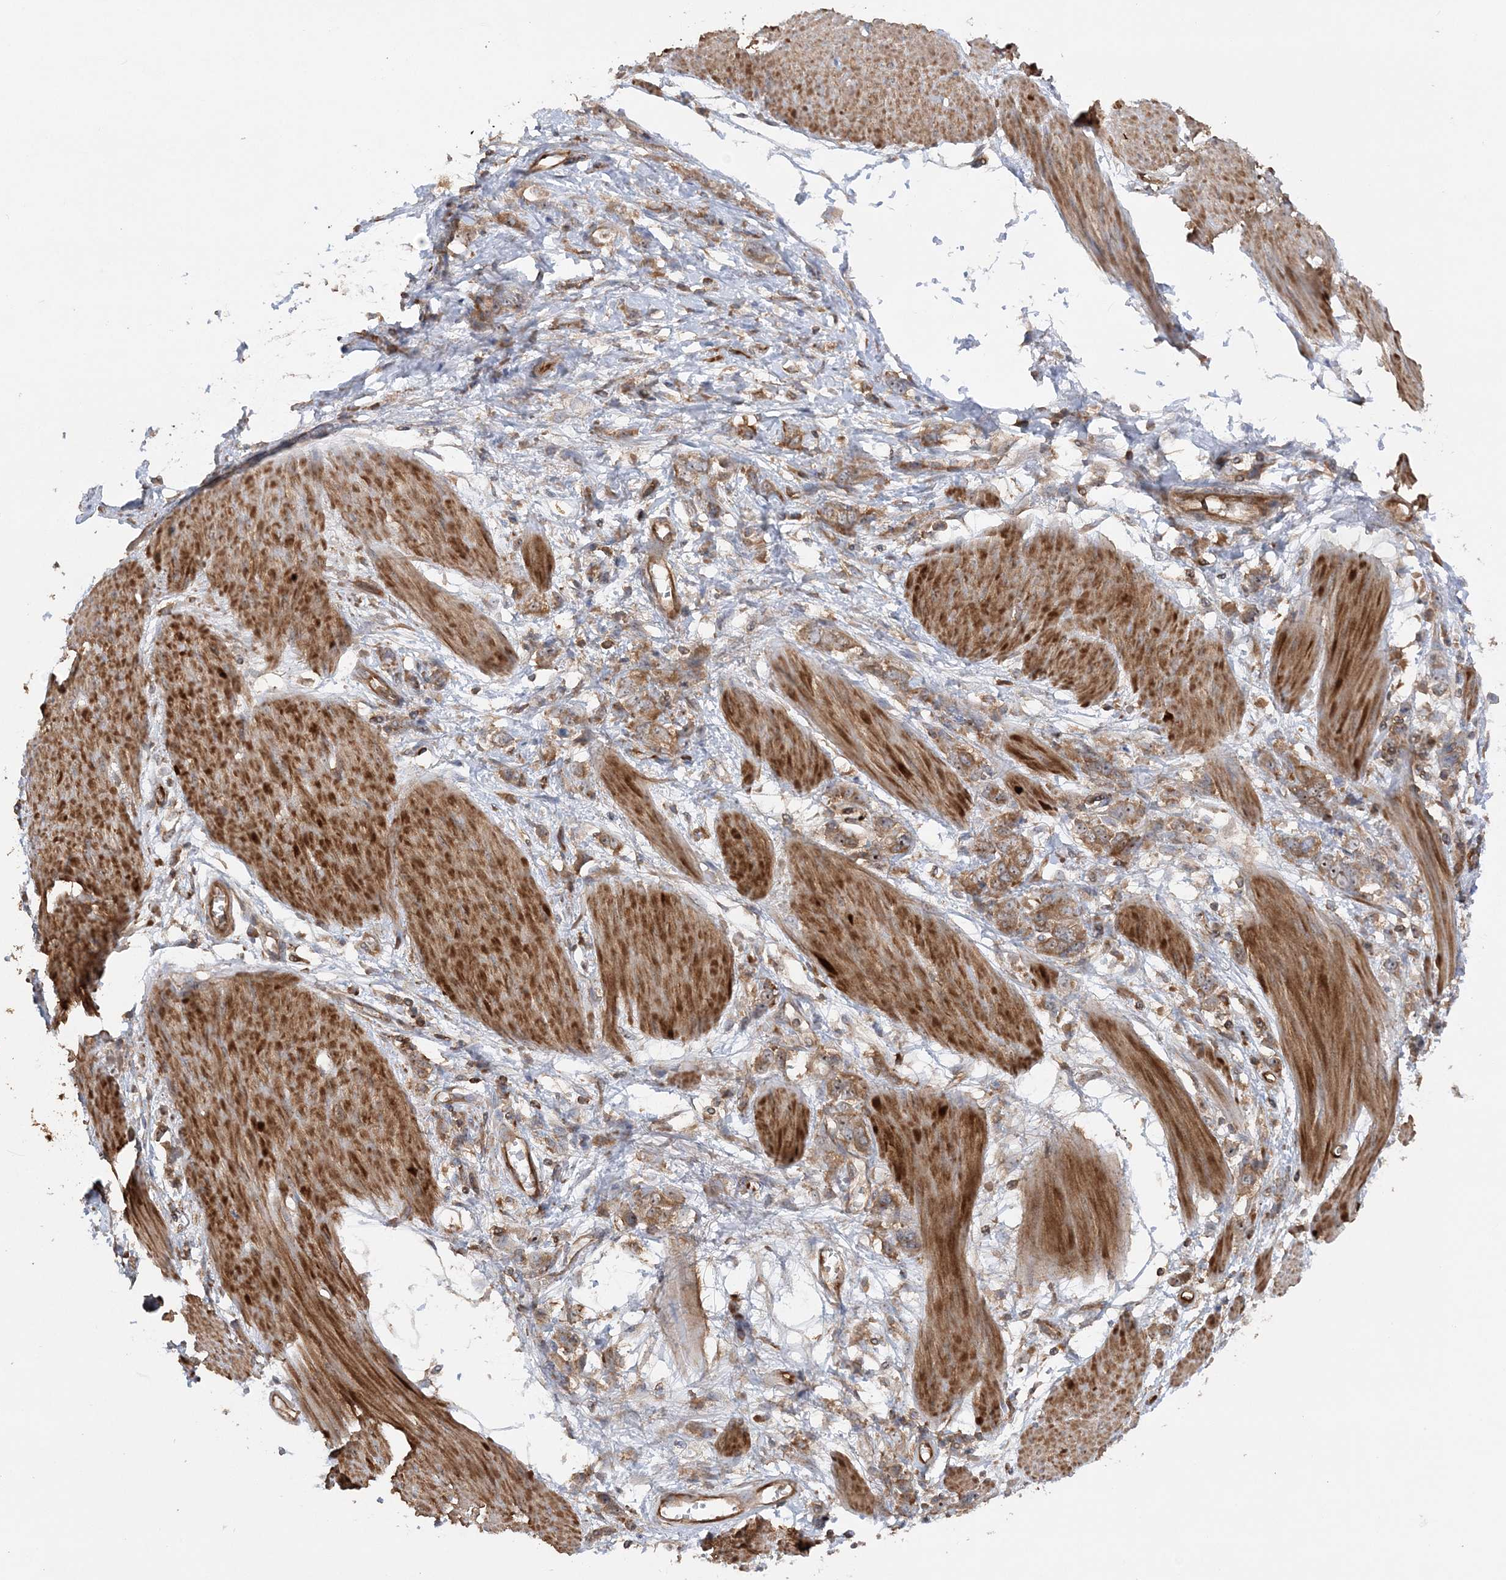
{"staining": {"intensity": "moderate", "quantity": ">75%", "location": "cytoplasmic/membranous"}, "tissue": "stomach cancer", "cell_type": "Tumor cells", "image_type": "cancer", "snomed": [{"axis": "morphology", "description": "Adenocarcinoma, NOS"}, {"axis": "topography", "description": "Stomach"}], "caption": "Approximately >75% of tumor cells in human adenocarcinoma (stomach) show moderate cytoplasmic/membranous protein positivity as visualized by brown immunohistochemical staining.", "gene": "ACAP2", "patient": {"sex": "female", "age": 76}}